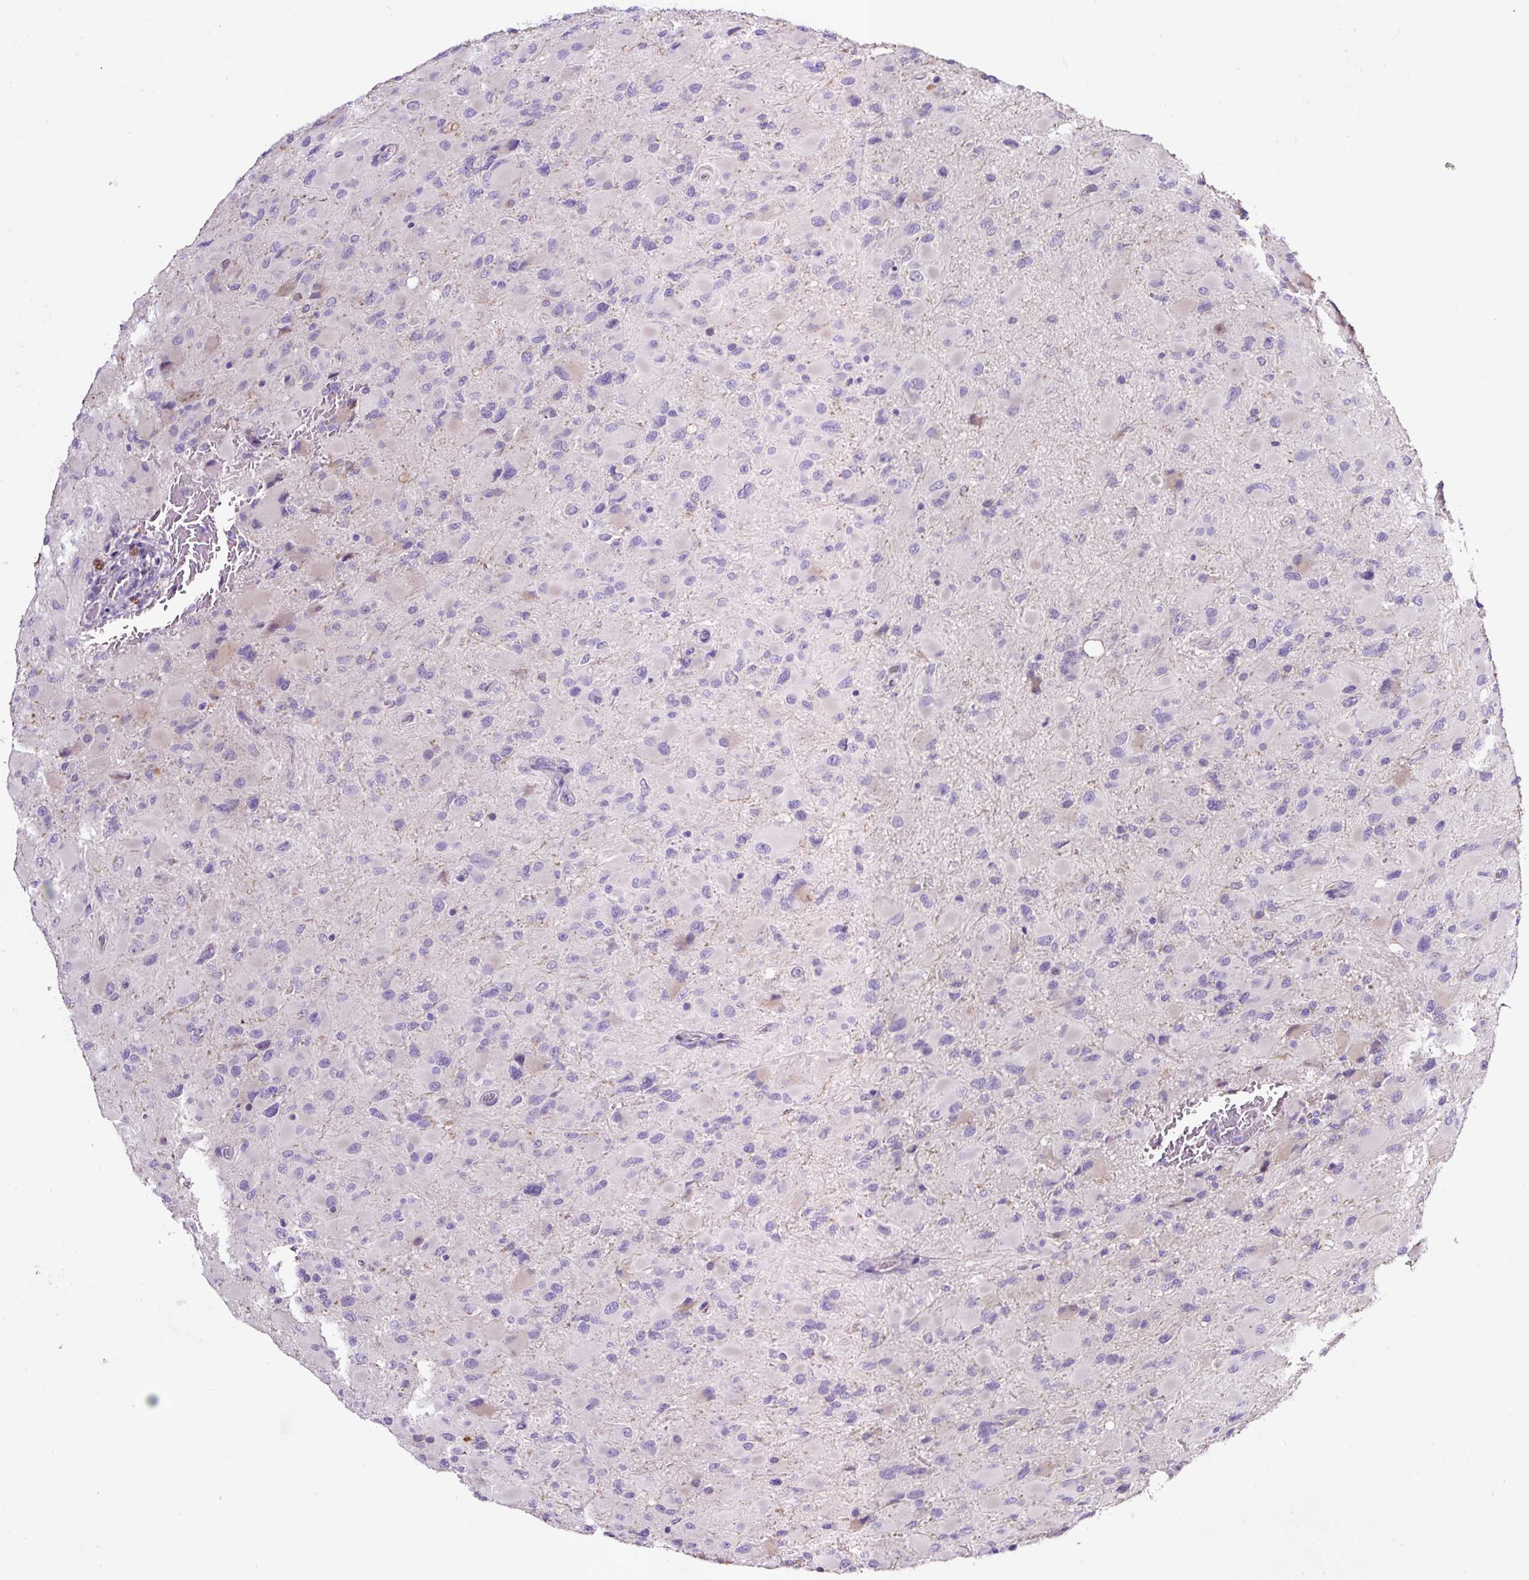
{"staining": {"intensity": "negative", "quantity": "none", "location": "none"}, "tissue": "glioma", "cell_type": "Tumor cells", "image_type": "cancer", "snomed": [{"axis": "morphology", "description": "Glioma, malignant, High grade"}, {"axis": "topography", "description": "Cerebral cortex"}], "caption": "This micrograph is of glioma stained with immunohistochemistry (IHC) to label a protein in brown with the nuclei are counter-stained blue. There is no expression in tumor cells.", "gene": "SP8", "patient": {"sex": "female", "age": 36}}